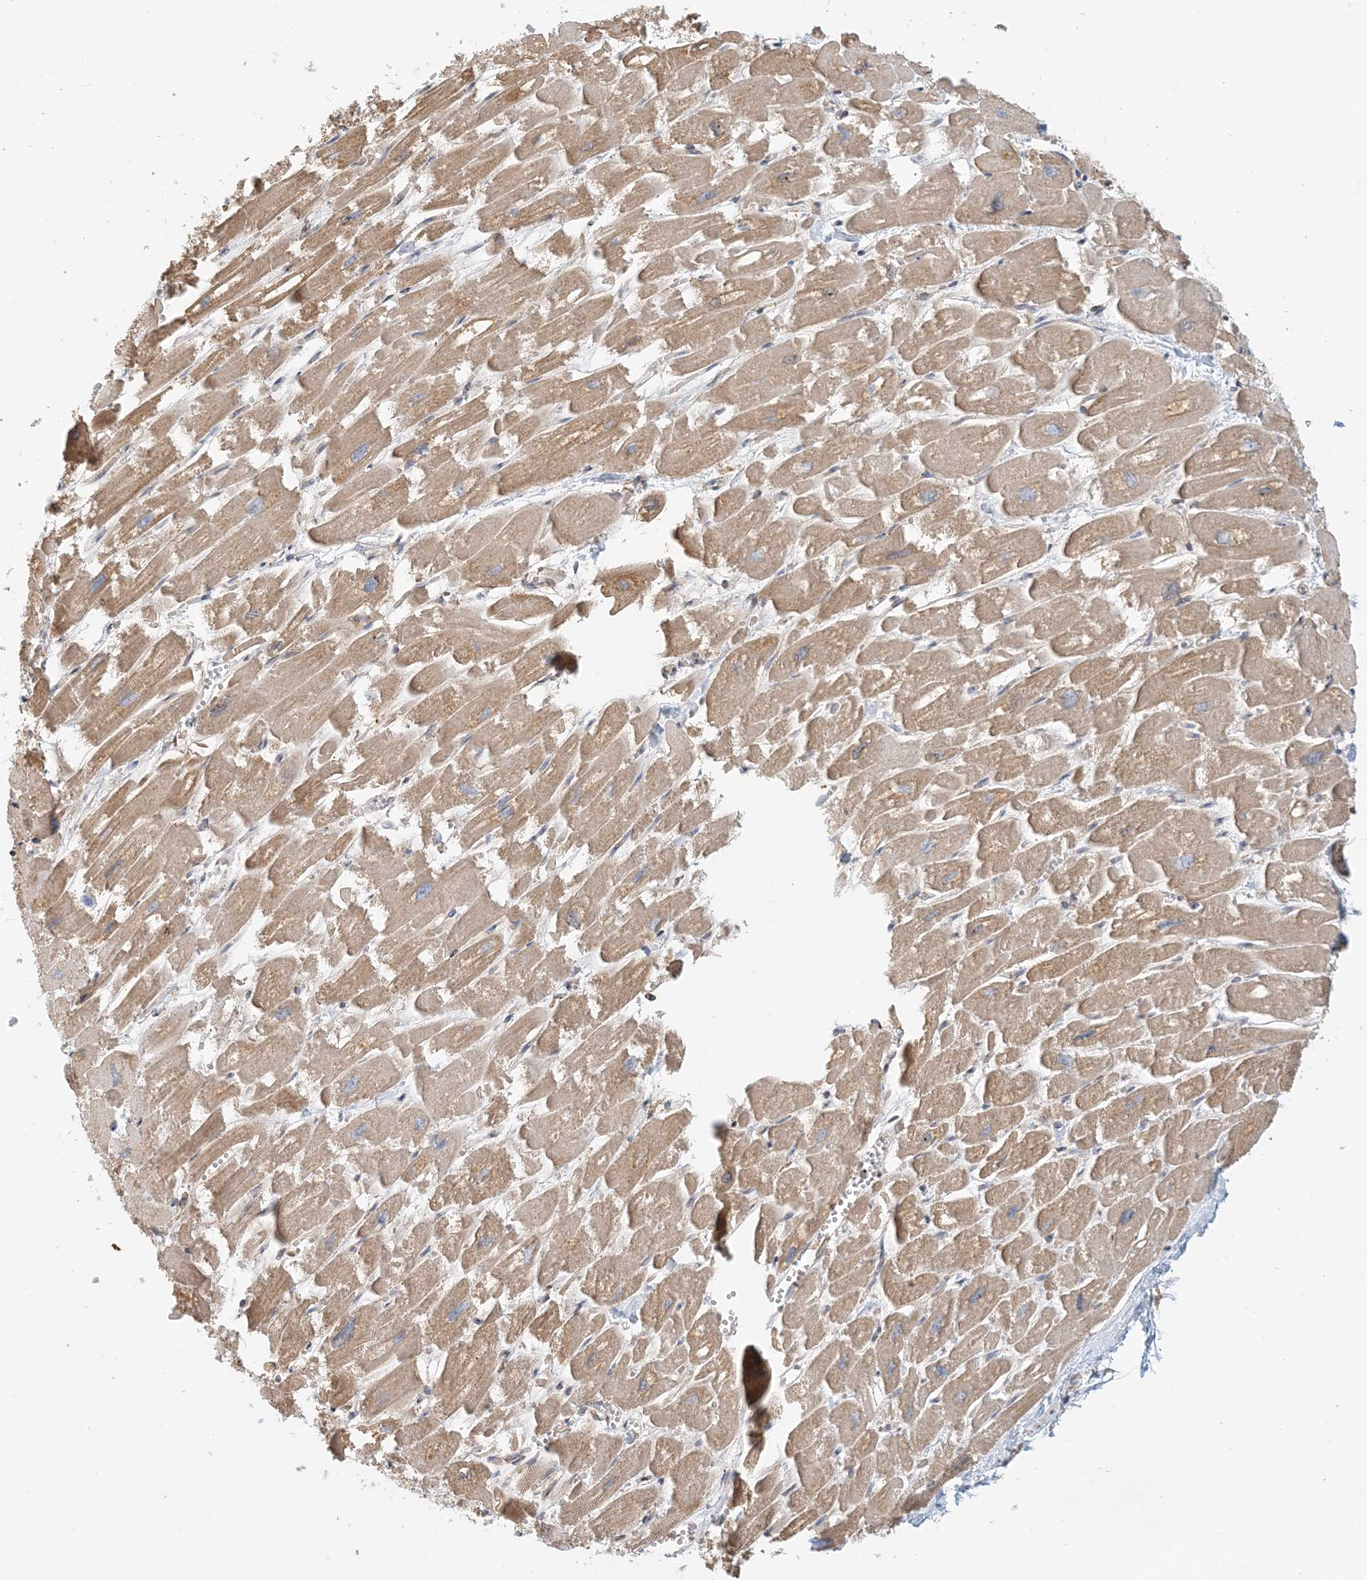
{"staining": {"intensity": "weak", "quantity": "25%-75%", "location": "cytoplasmic/membranous"}, "tissue": "heart muscle", "cell_type": "Cardiomyocytes", "image_type": "normal", "snomed": [{"axis": "morphology", "description": "Normal tissue, NOS"}, {"axis": "topography", "description": "Heart"}], "caption": "An immunohistochemistry micrograph of unremarkable tissue is shown. Protein staining in brown shows weak cytoplasmic/membranous positivity in heart muscle within cardiomyocytes.", "gene": "HNMT", "patient": {"sex": "male", "age": 54}}